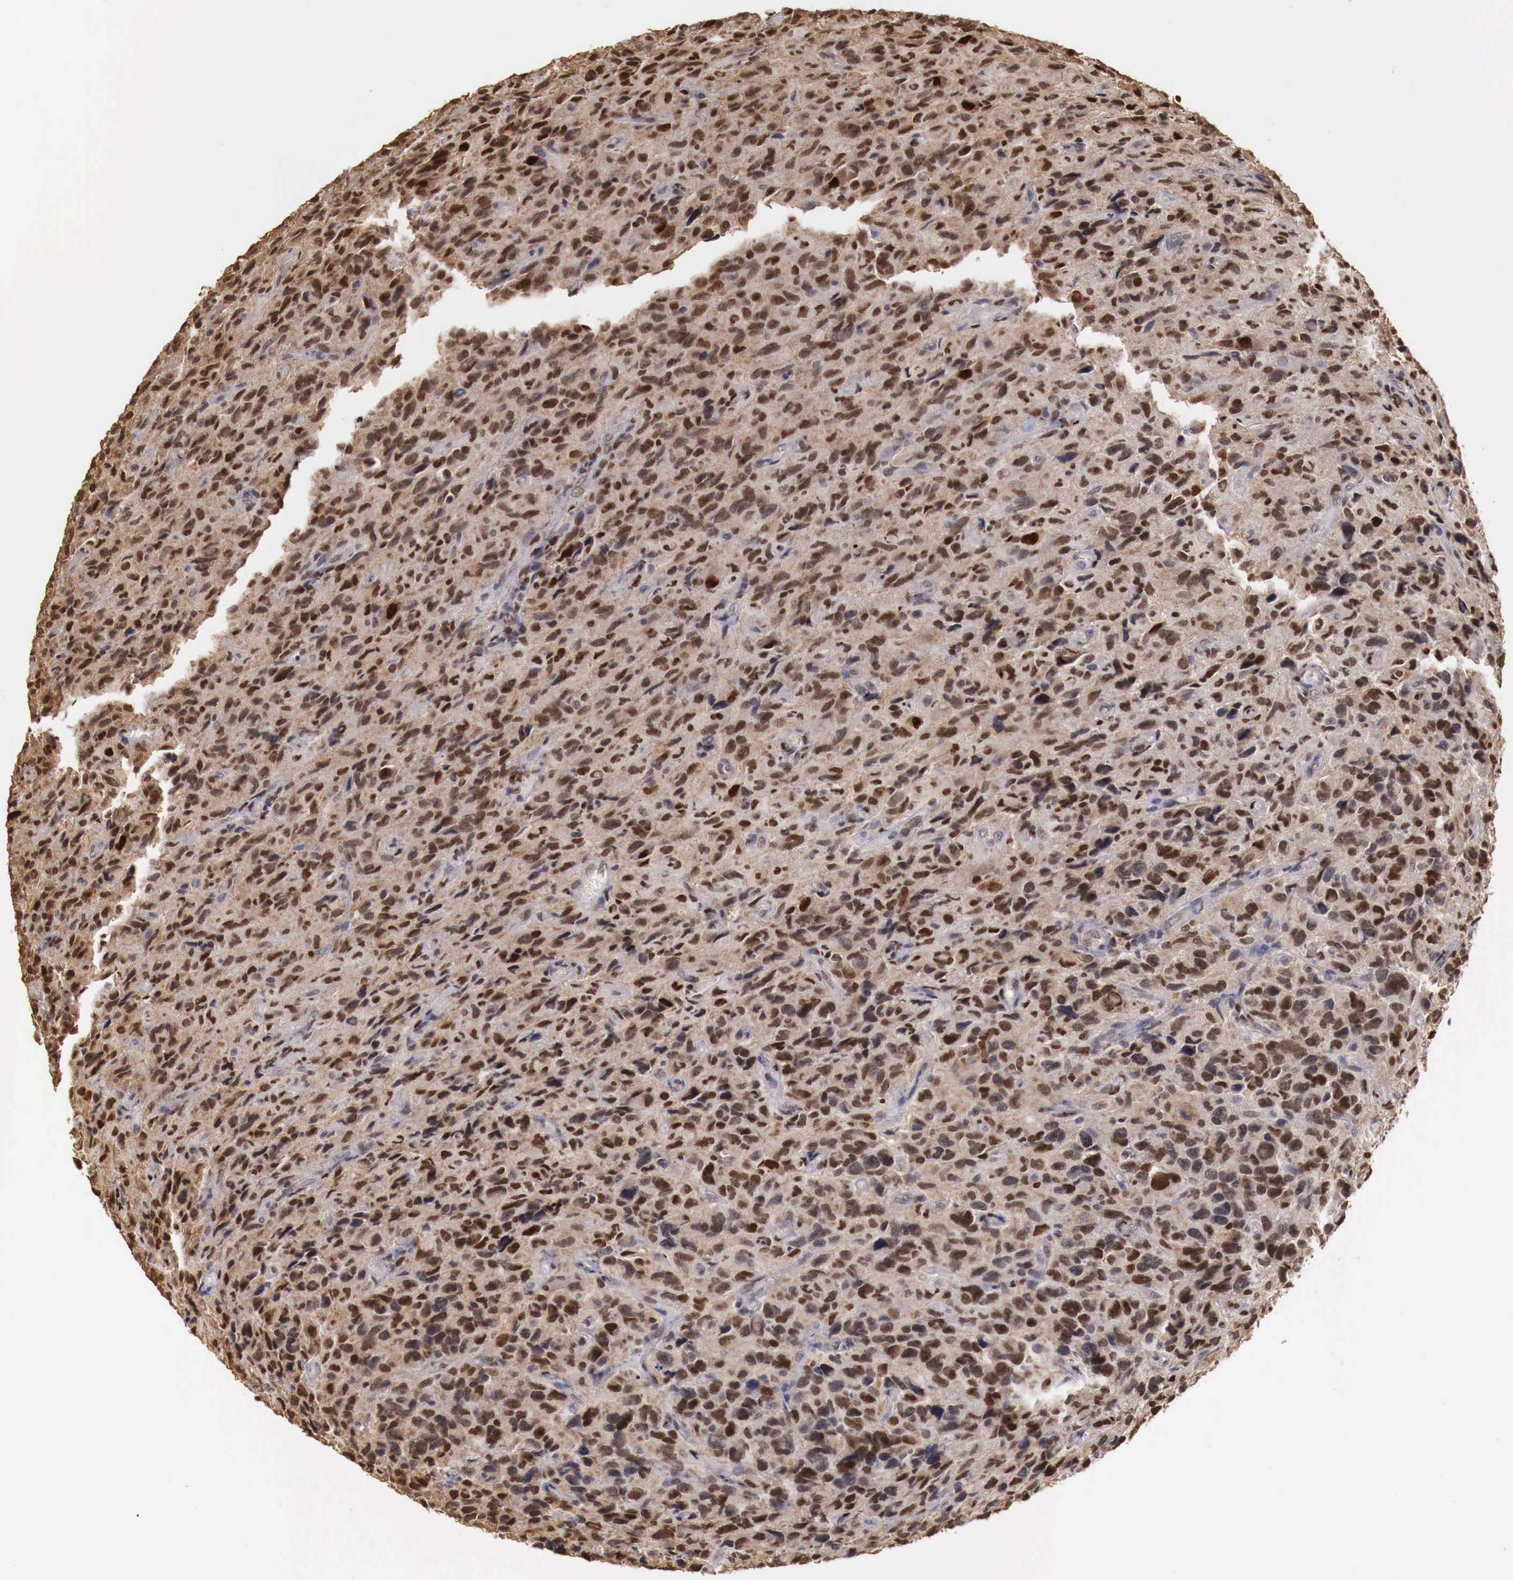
{"staining": {"intensity": "strong", "quantity": ">75%", "location": "nuclear"}, "tissue": "glioma", "cell_type": "Tumor cells", "image_type": "cancer", "snomed": [{"axis": "morphology", "description": "Glioma, malignant, High grade"}, {"axis": "topography", "description": "Brain"}], "caption": "The micrograph exhibits staining of malignant glioma (high-grade), revealing strong nuclear protein staining (brown color) within tumor cells. (DAB (3,3'-diaminobenzidine) = brown stain, brightfield microscopy at high magnification).", "gene": "KHDRBS2", "patient": {"sex": "female", "age": 60}}